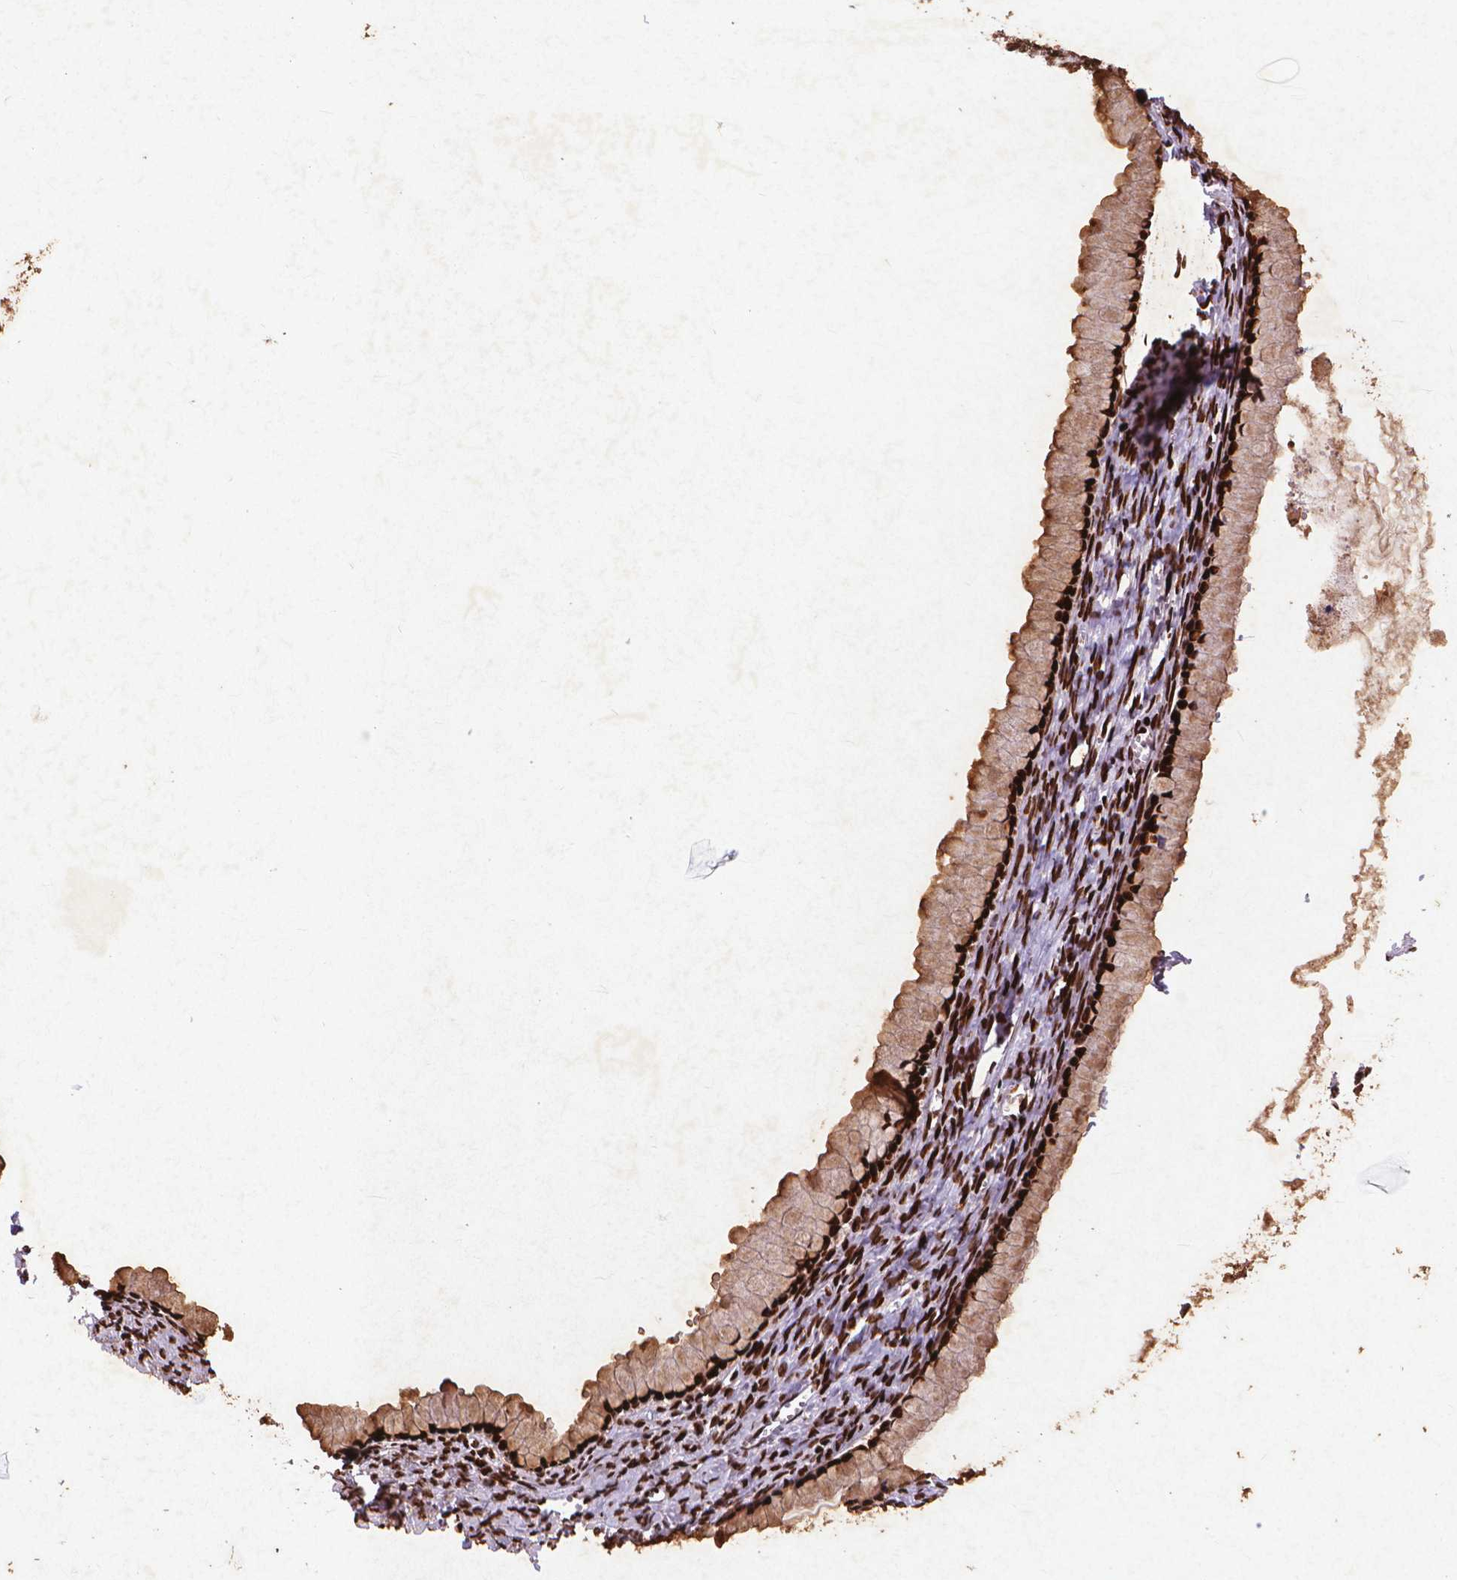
{"staining": {"intensity": "strong", "quantity": ">75%", "location": "nuclear"}, "tissue": "ovarian cancer", "cell_type": "Tumor cells", "image_type": "cancer", "snomed": [{"axis": "morphology", "description": "Cystadenocarcinoma, mucinous, NOS"}, {"axis": "topography", "description": "Ovary"}], "caption": "Brown immunohistochemical staining in ovarian cancer shows strong nuclear expression in approximately >75% of tumor cells. (brown staining indicates protein expression, while blue staining denotes nuclei).", "gene": "CITED2", "patient": {"sex": "female", "age": 41}}